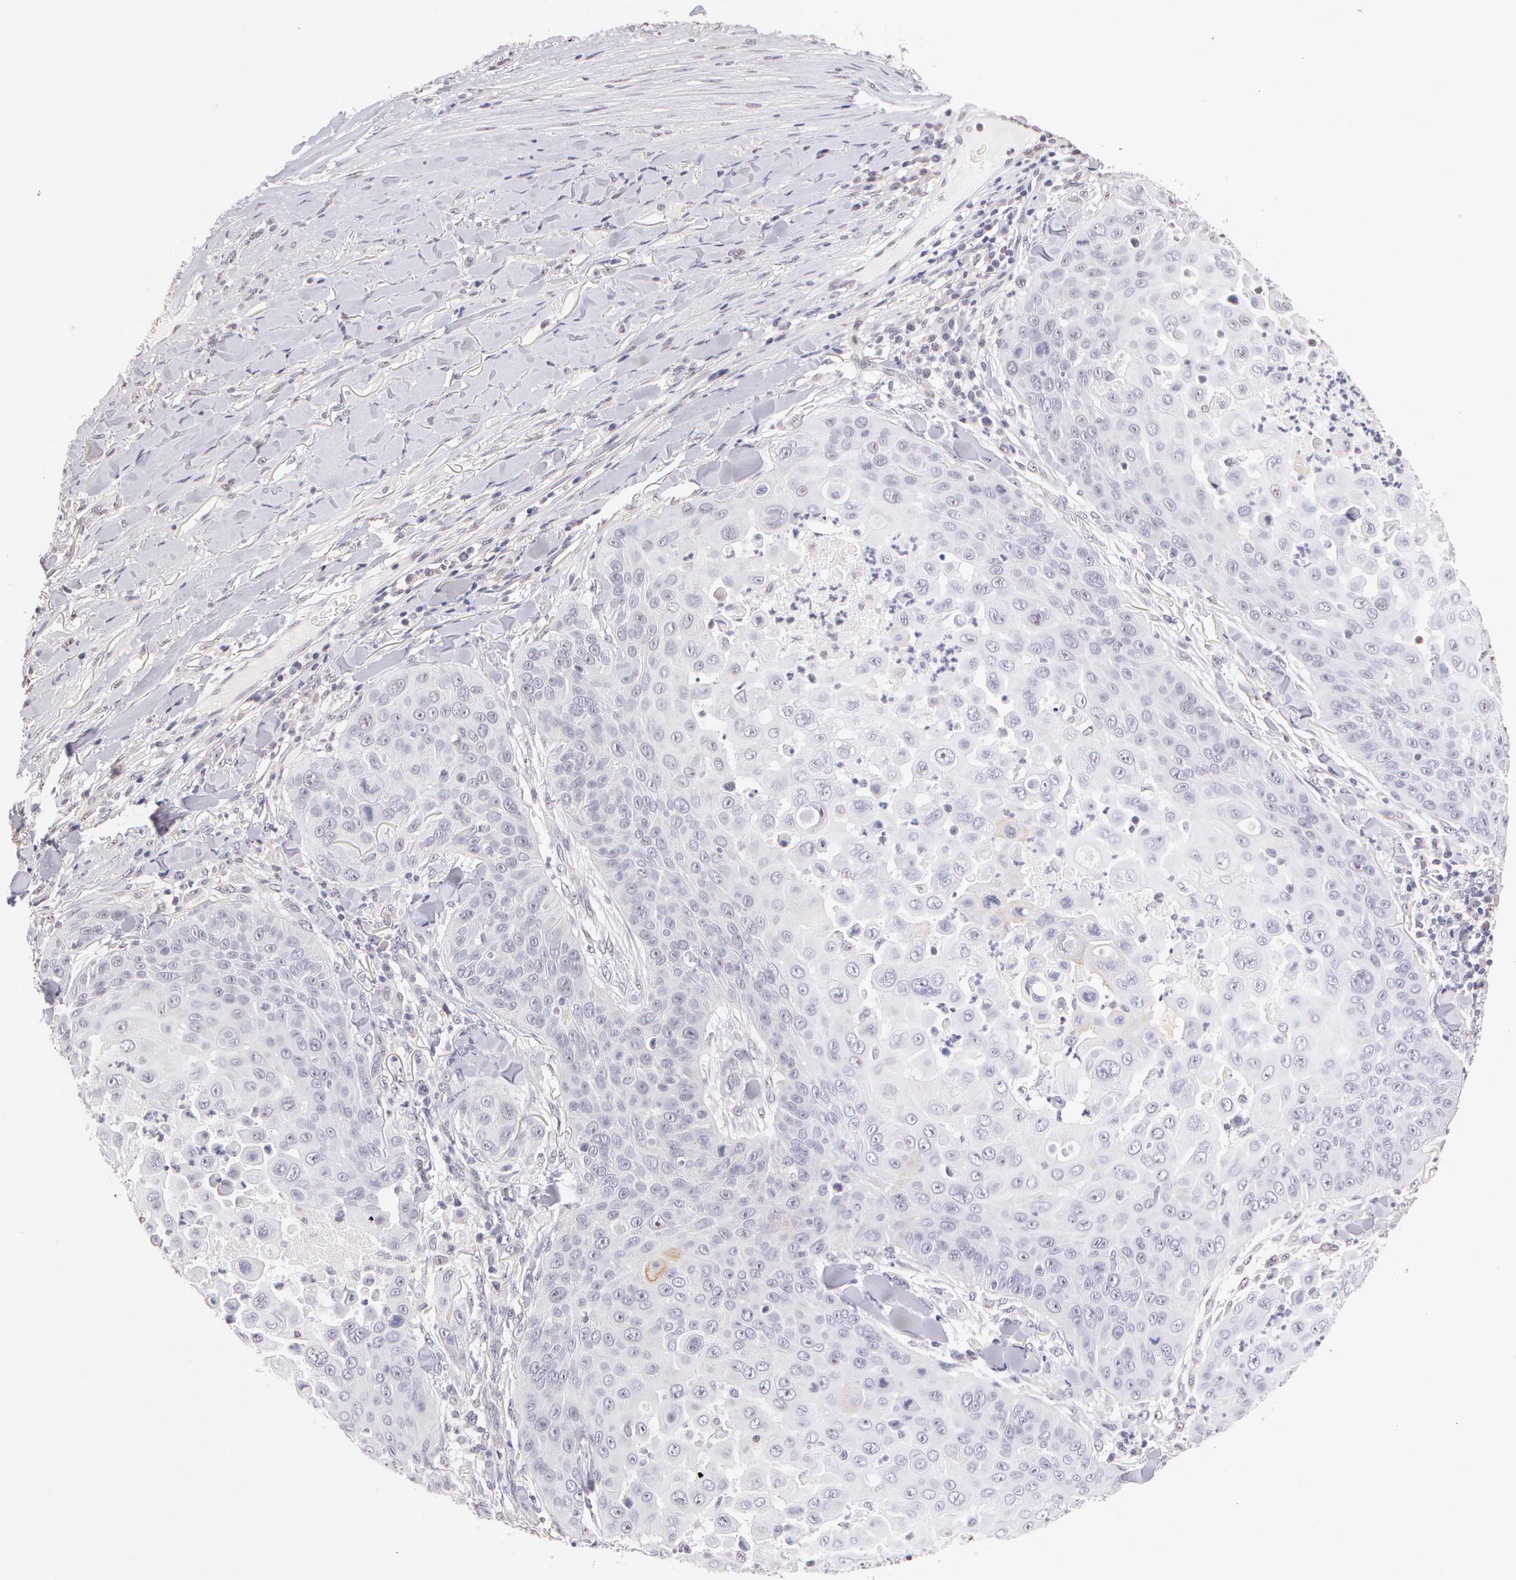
{"staining": {"intensity": "negative", "quantity": "none", "location": "none"}, "tissue": "skin cancer", "cell_type": "Tumor cells", "image_type": "cancer", "snomed": [{"axis": "morphology", "description": "Squamous cell carcinoma, NOS"}, {"axis": "topography", "description": "Skin"}], "caption": "Immunohistochemical staining of squamous cell carcinoma (skin) reveals no significant expression in tumor cells.", "gene": "ZNF597", "patient": {"sex": "male", "age": 82}}